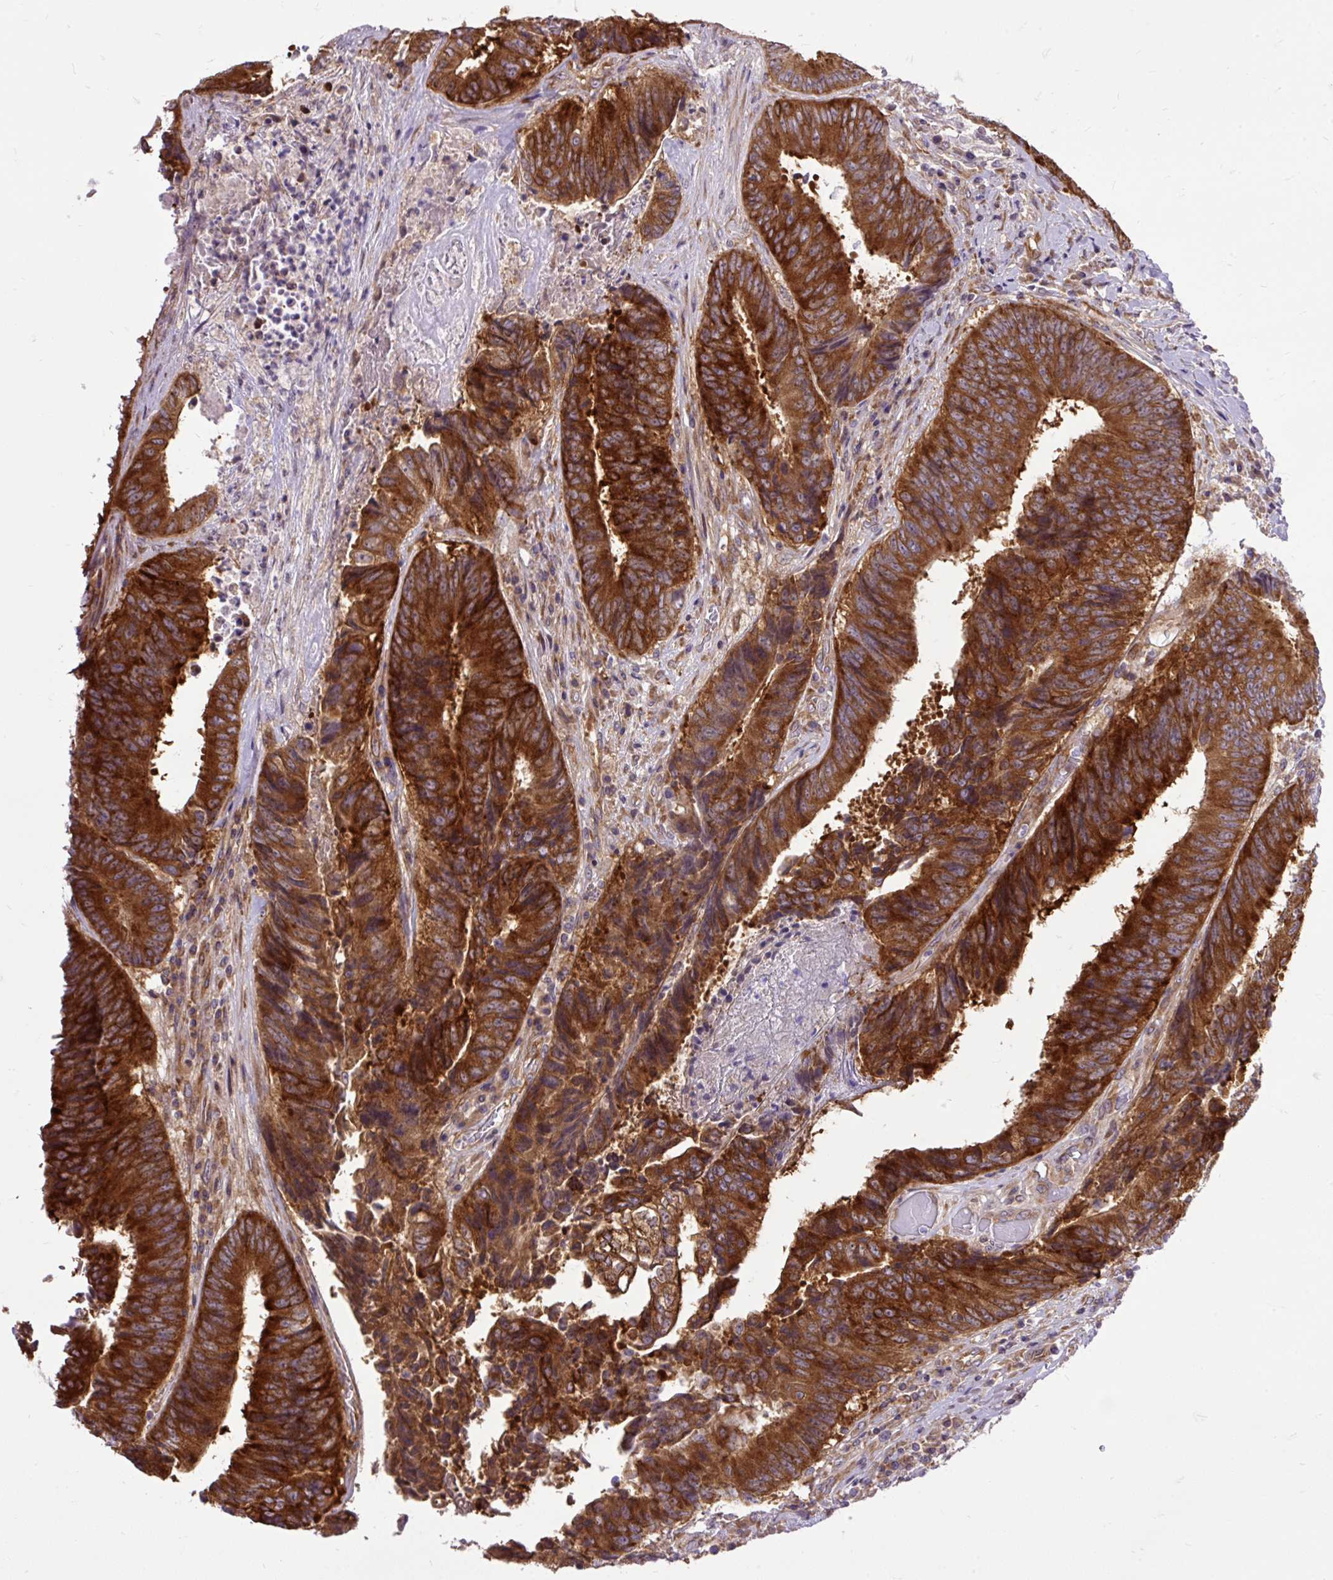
{"staining": {"intensity": "strong", "quantity": ">75%", "location": "cytoplasmic/membranous"}, "tissue": "colorectal cancer", "cell_type": "Tumor cells", "image_type": "cancer", "snomed": [{"axis": "morphology", "description": "Adenocarcinoma, NOS"}, {"axis": "topography", "description": "Rectum"}], "caption": "A photomicrograph of adenocarcinoma (colorectal) stained for a protein reveals strong cytoplasmic/membranous brown staining in tumor cells.", "gene": "TRIM17", "patient": {"sex": "male", "age": 72}}